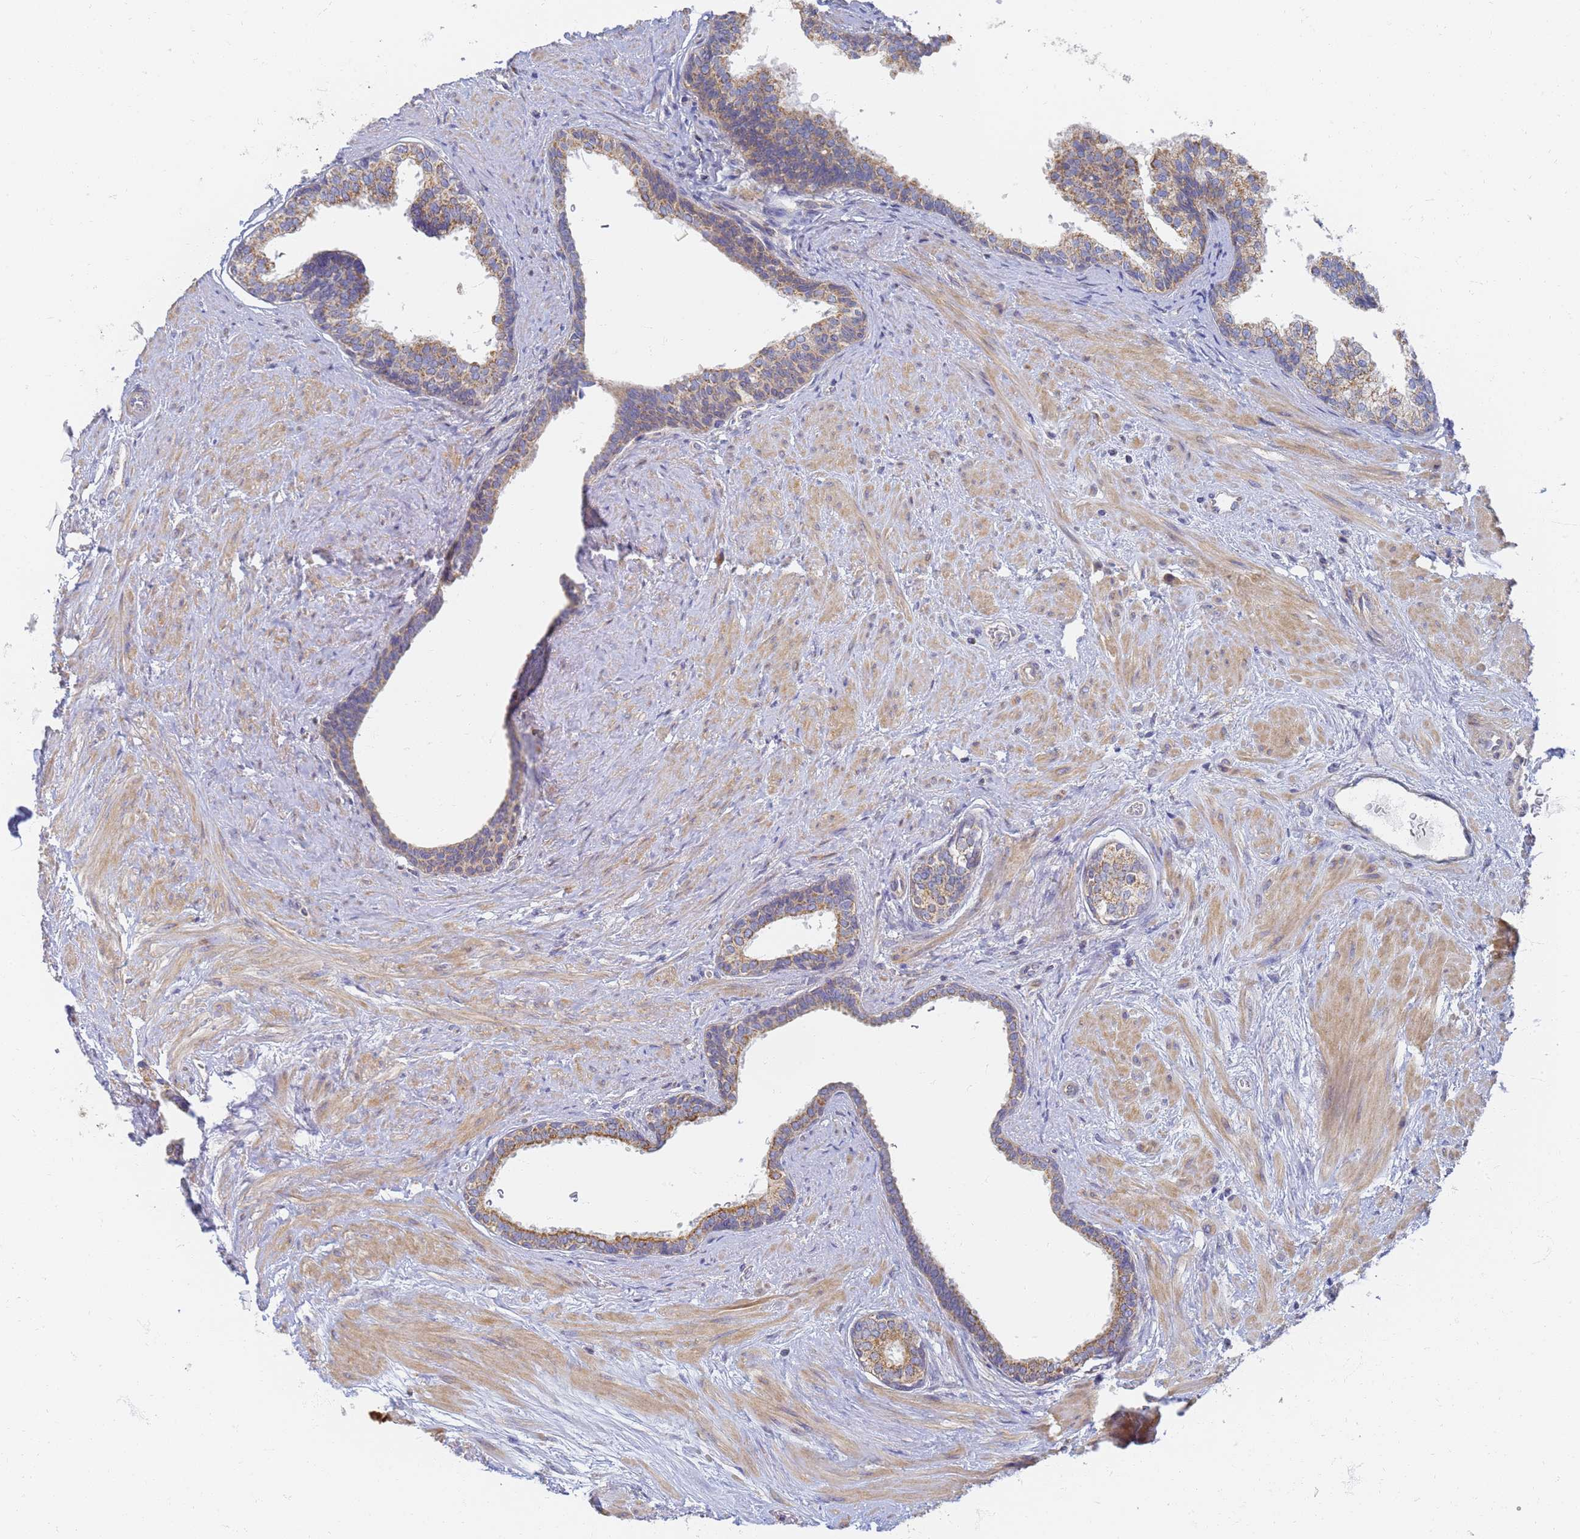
{"staining": {"intensity": "moderate", "quantity": ">75%", "location": "cytoplasmic/membranous"}, "tissue": "prostate", "cell_type": "Glandular cells", "image_type": "normal", "snomed": [{"axis": "morphology", "description": "Normal tissue, NOS"}, {"axis": "topography", "description": "Prostate"}], "caption": "Immunohistochemical staining of unremarkable human prostate demonstrates >75% levels of moderate cytoplasmic/membranous protein staining in about >75% of glandular cells.", "gene": "UTP23", "patient": {"sex": "male", "age": 57}}